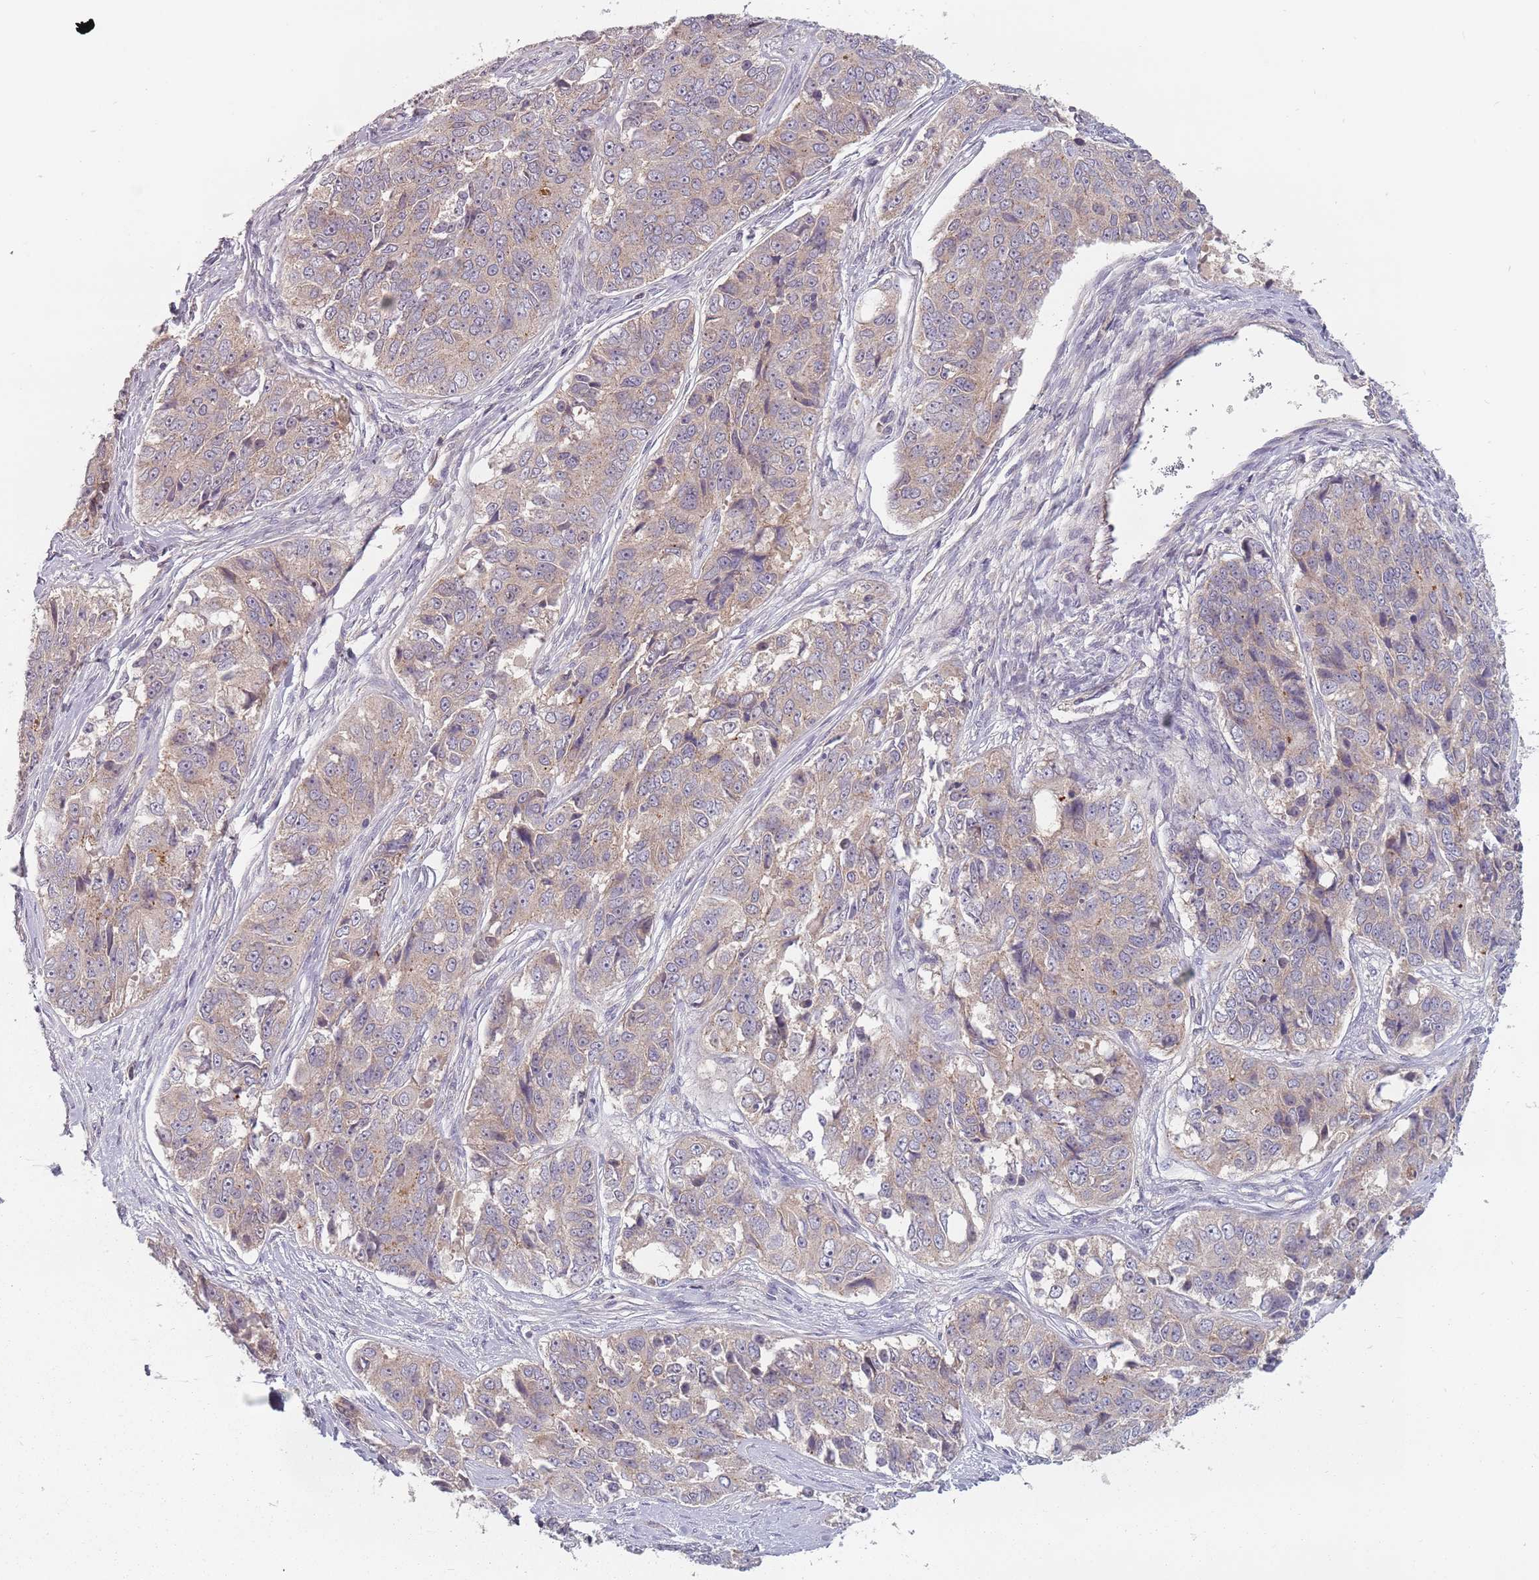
{"staining": {"intensity": "weak", "quantity": "<25%", "location": "cytoplasmic/membranous"}, "tissue": "ovarian cancer", "cell_type": "Tumor cells", "image_type": "cancer", "snomed": [{"axis": "morphology", "description": "Carcinoma, endometroid"}, {"axis": "topography", "description": "Ovary"}], "caption": "DAB (3,3'-diaminobenzidine) immunohistochemical staining of ovarian cancer reveals no significant positivity in tumor cells. Nuclei are stained in blue.", "gene": "ASB13", "patient": {"sex": "female", "age": 51}}